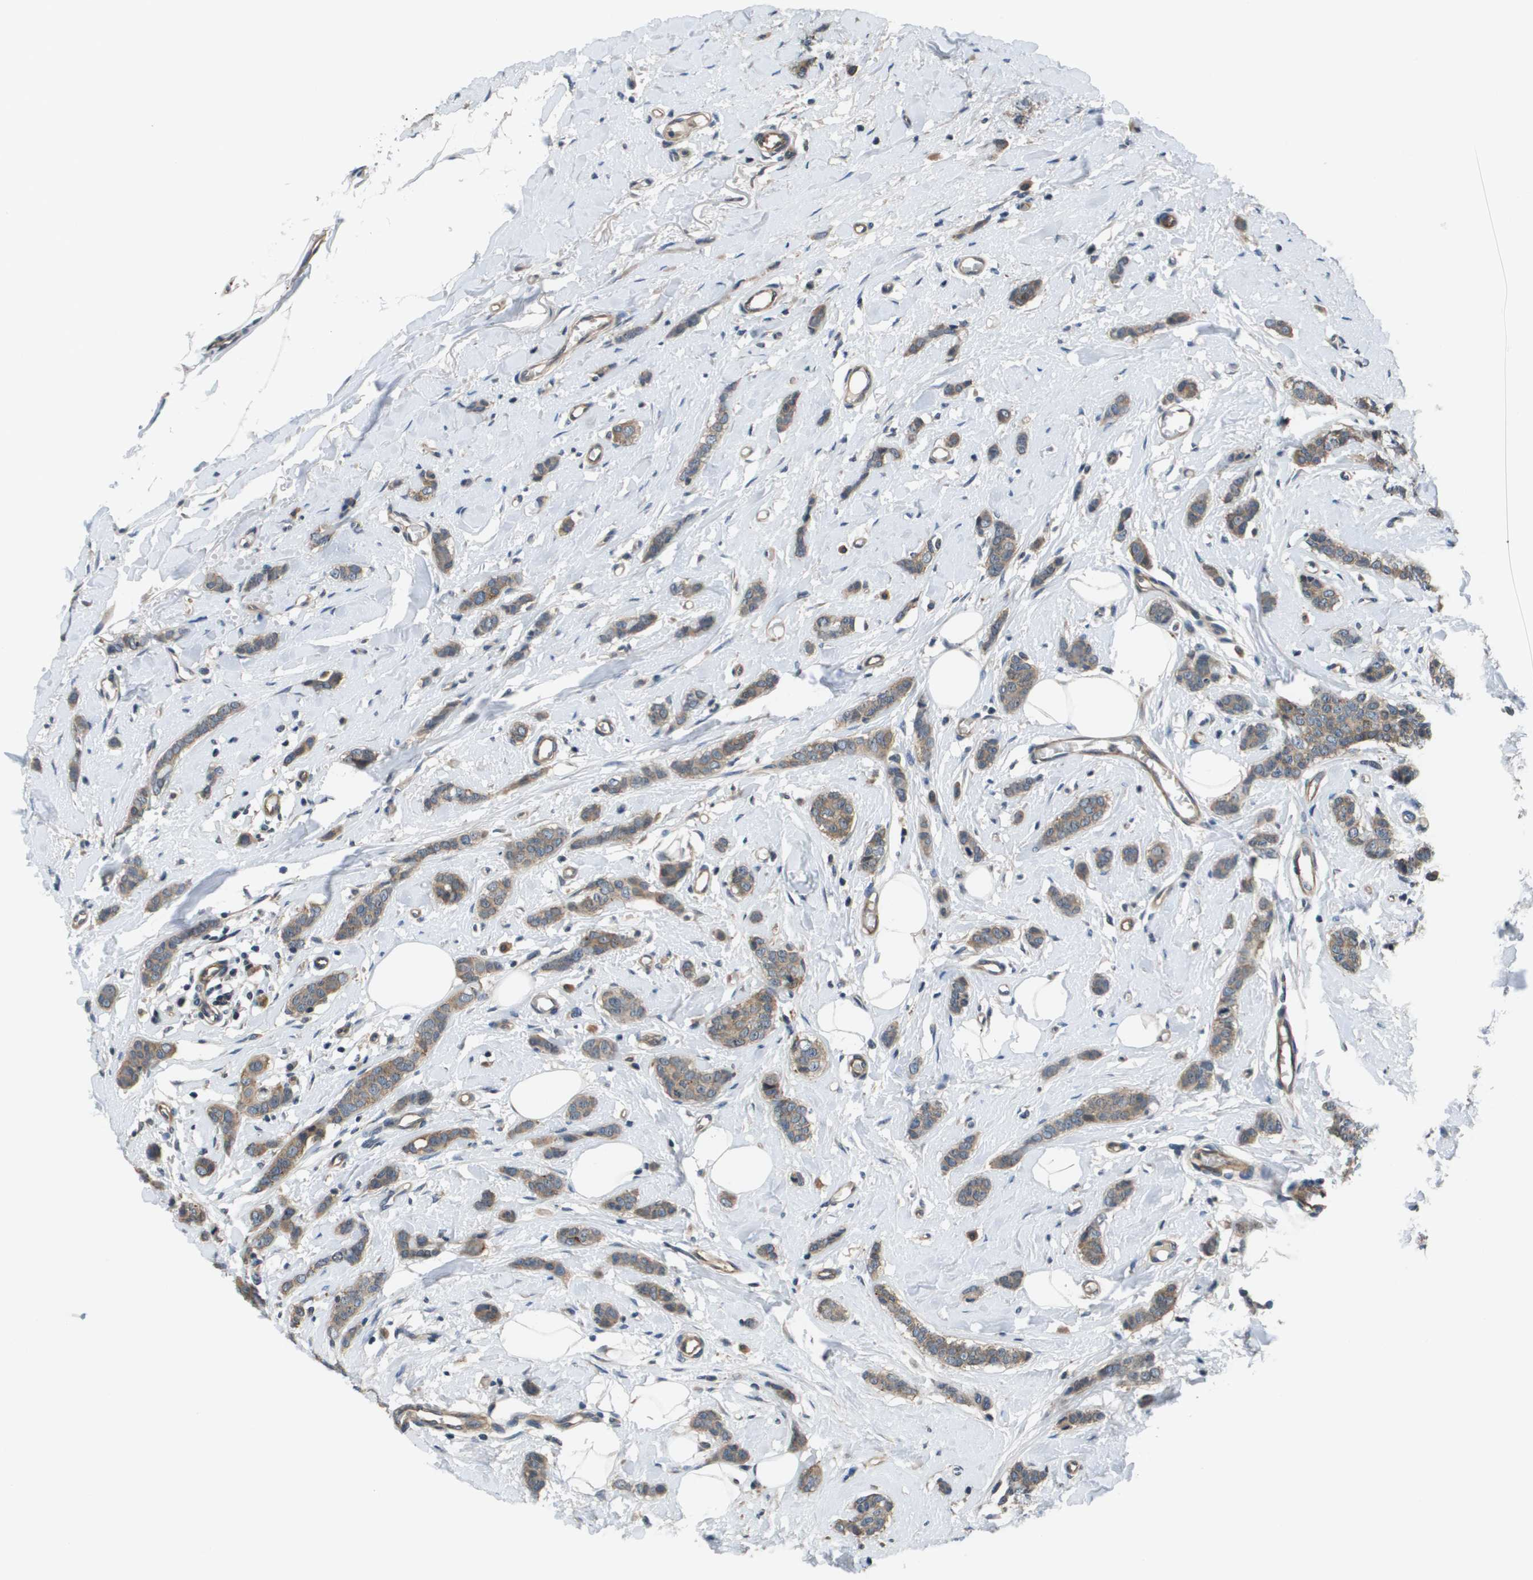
{"staining": {"intensity": "moderate", "quantity": ">75%", "location": "cytoplasmic/membranous"}, "tissue": "breast cancer", "cell_type": "Tumor cells", "image_type": "cancer", "snomed": [{"axis": "morphology", "description": "Lobular carcinoma"}, {"axis": "topography", "description": "Skin"}, {"axis": "topography", "description": "Breast"}], "caption": "Breast lobular carcinoma stained for a protein displays moderate cytoplasmic/membranous positivity in tumor cells.", "gene": "ENPP5", "patient": {"sex": "female", "age": 46}}